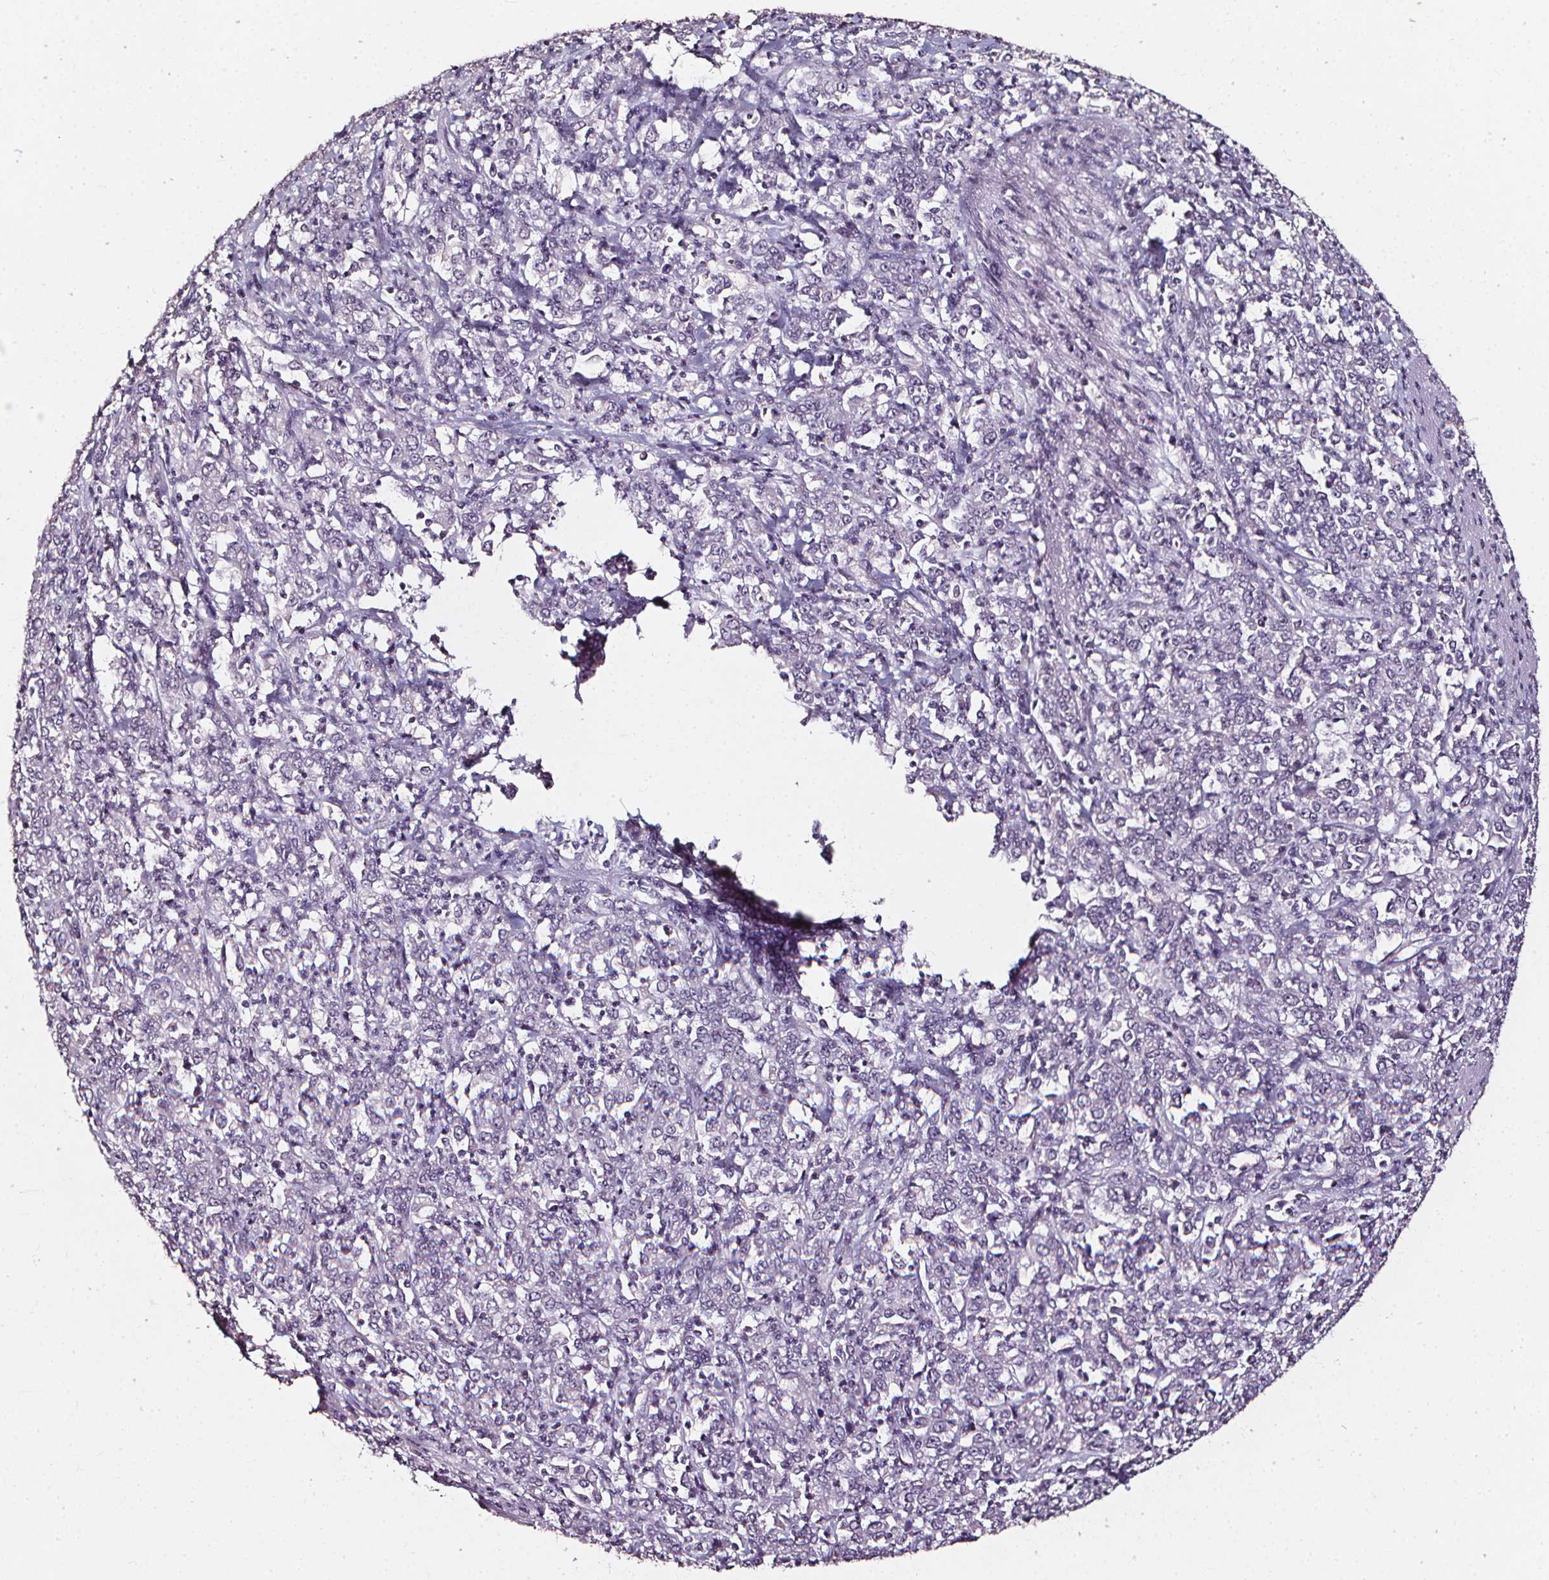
{"staining": {"intensity": "negative", "quantity": "none", "location": "none"}, "tissue": "stomach cancer", "cell_type": "Tumor cells", "image_type": "cancer", "snomed": [{"axis": "morphology", "description": "Adenocarcinoma, NOS"}, {"axis": "topography", "description": "Stomach, lower"}], "caption": "An IHC histopathology image of stomach cancer (adenocarcinoma) is shown. There is no staining in tumor cells of stomach cancer (adenocarcinoma).", "gene": "DEFA5", "patient": {"sex": "female", "age": 71}}